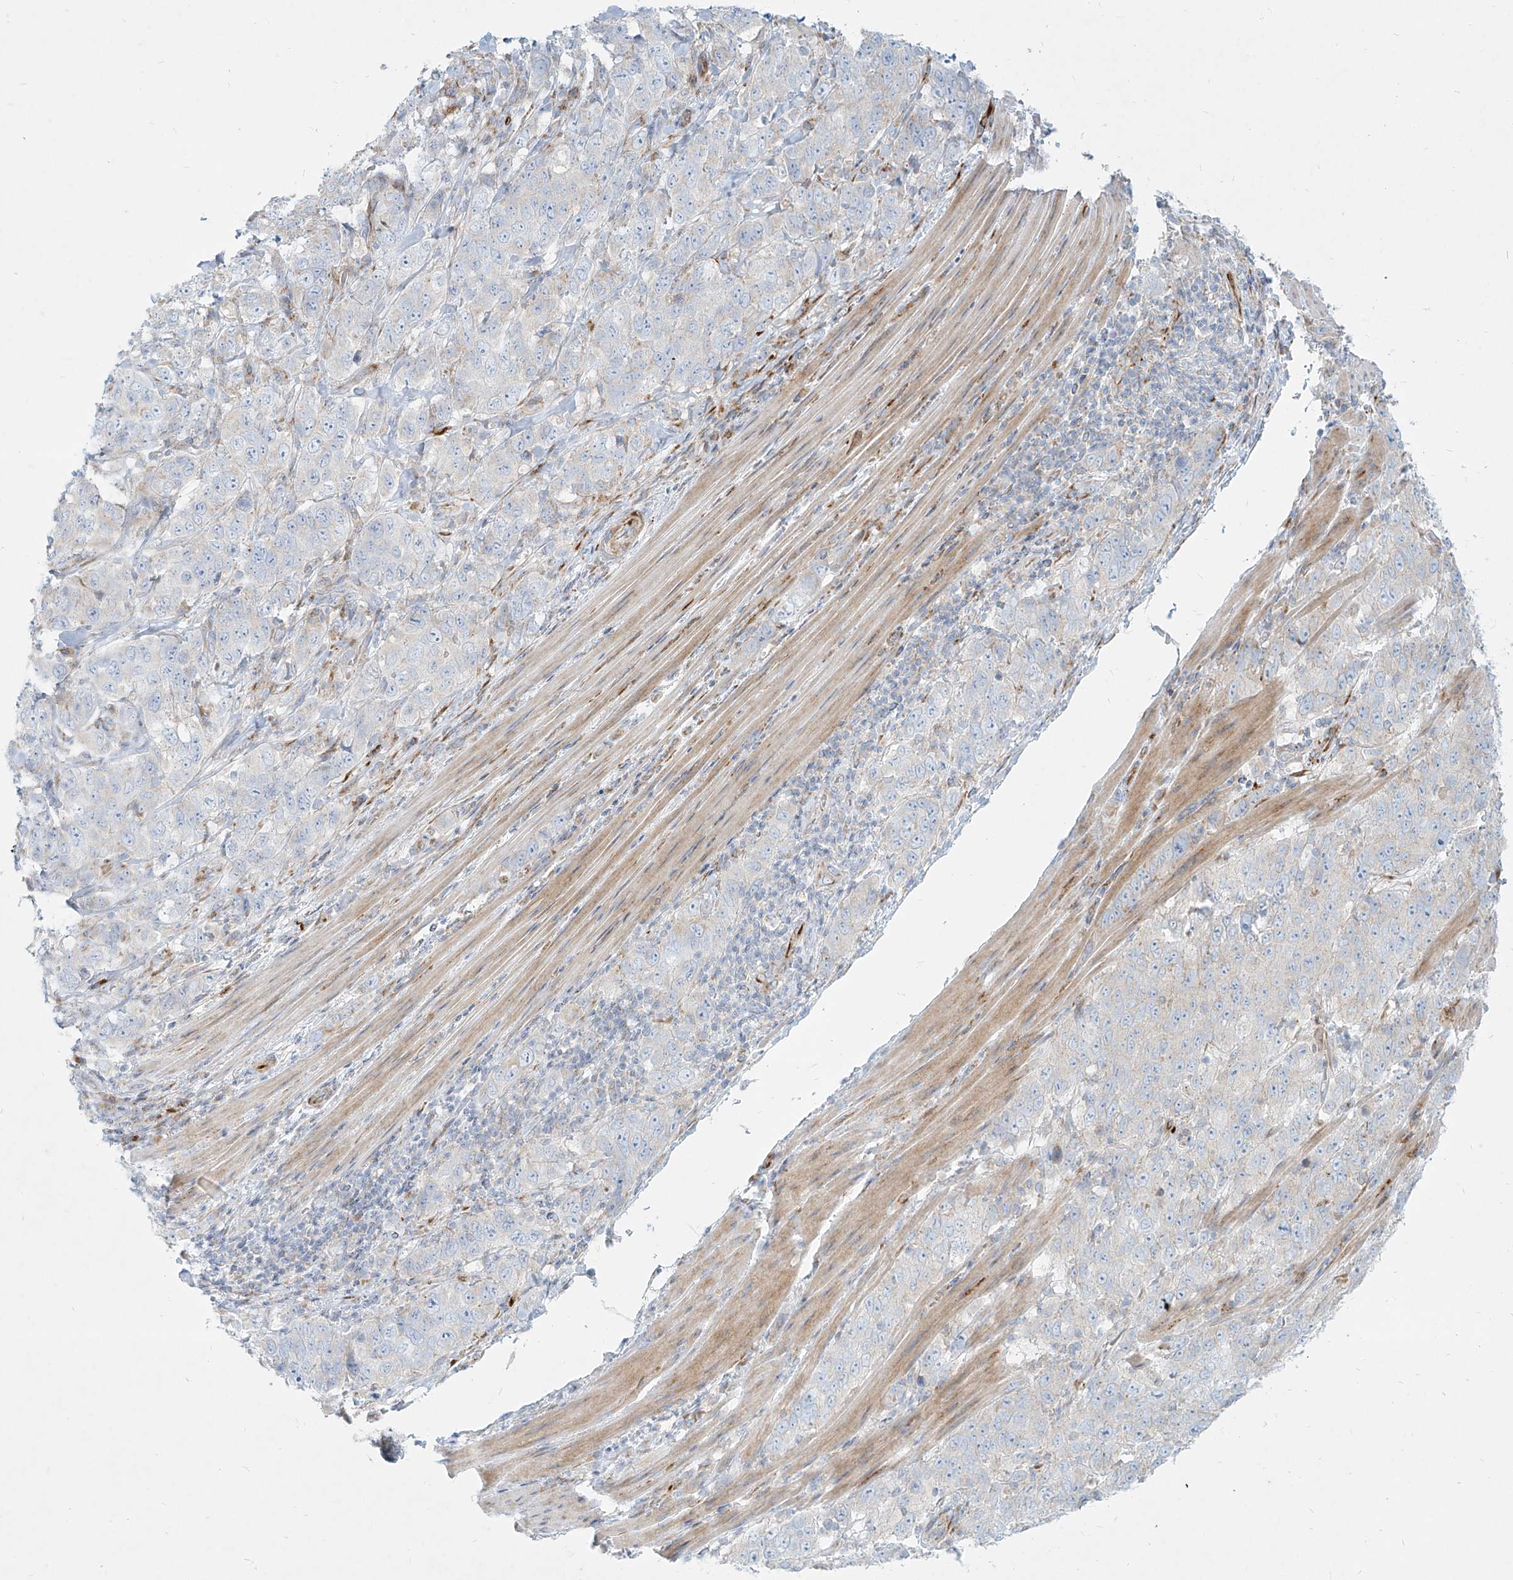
{"staining": {"intensity": "negative", "quantity": "none", "location": "none"}, "tissue": "stomach cancer", "cell_type": "Tumor cells", "image_type": "cancer", "snomed": [{"axis": "morphology", "description": "Adenocarcinoma, NOS"}, {"axis": "topography", "description": "Stomach"}], "caption": "DAB (3,3'-diaminobenzidine) immunohistochemical staining of human stomach cancer (adenocarcinoma) reveals no significant positivity in tumor cells.", "gene": "MTX2", "patient": {"sex": "male", "age": 48}}